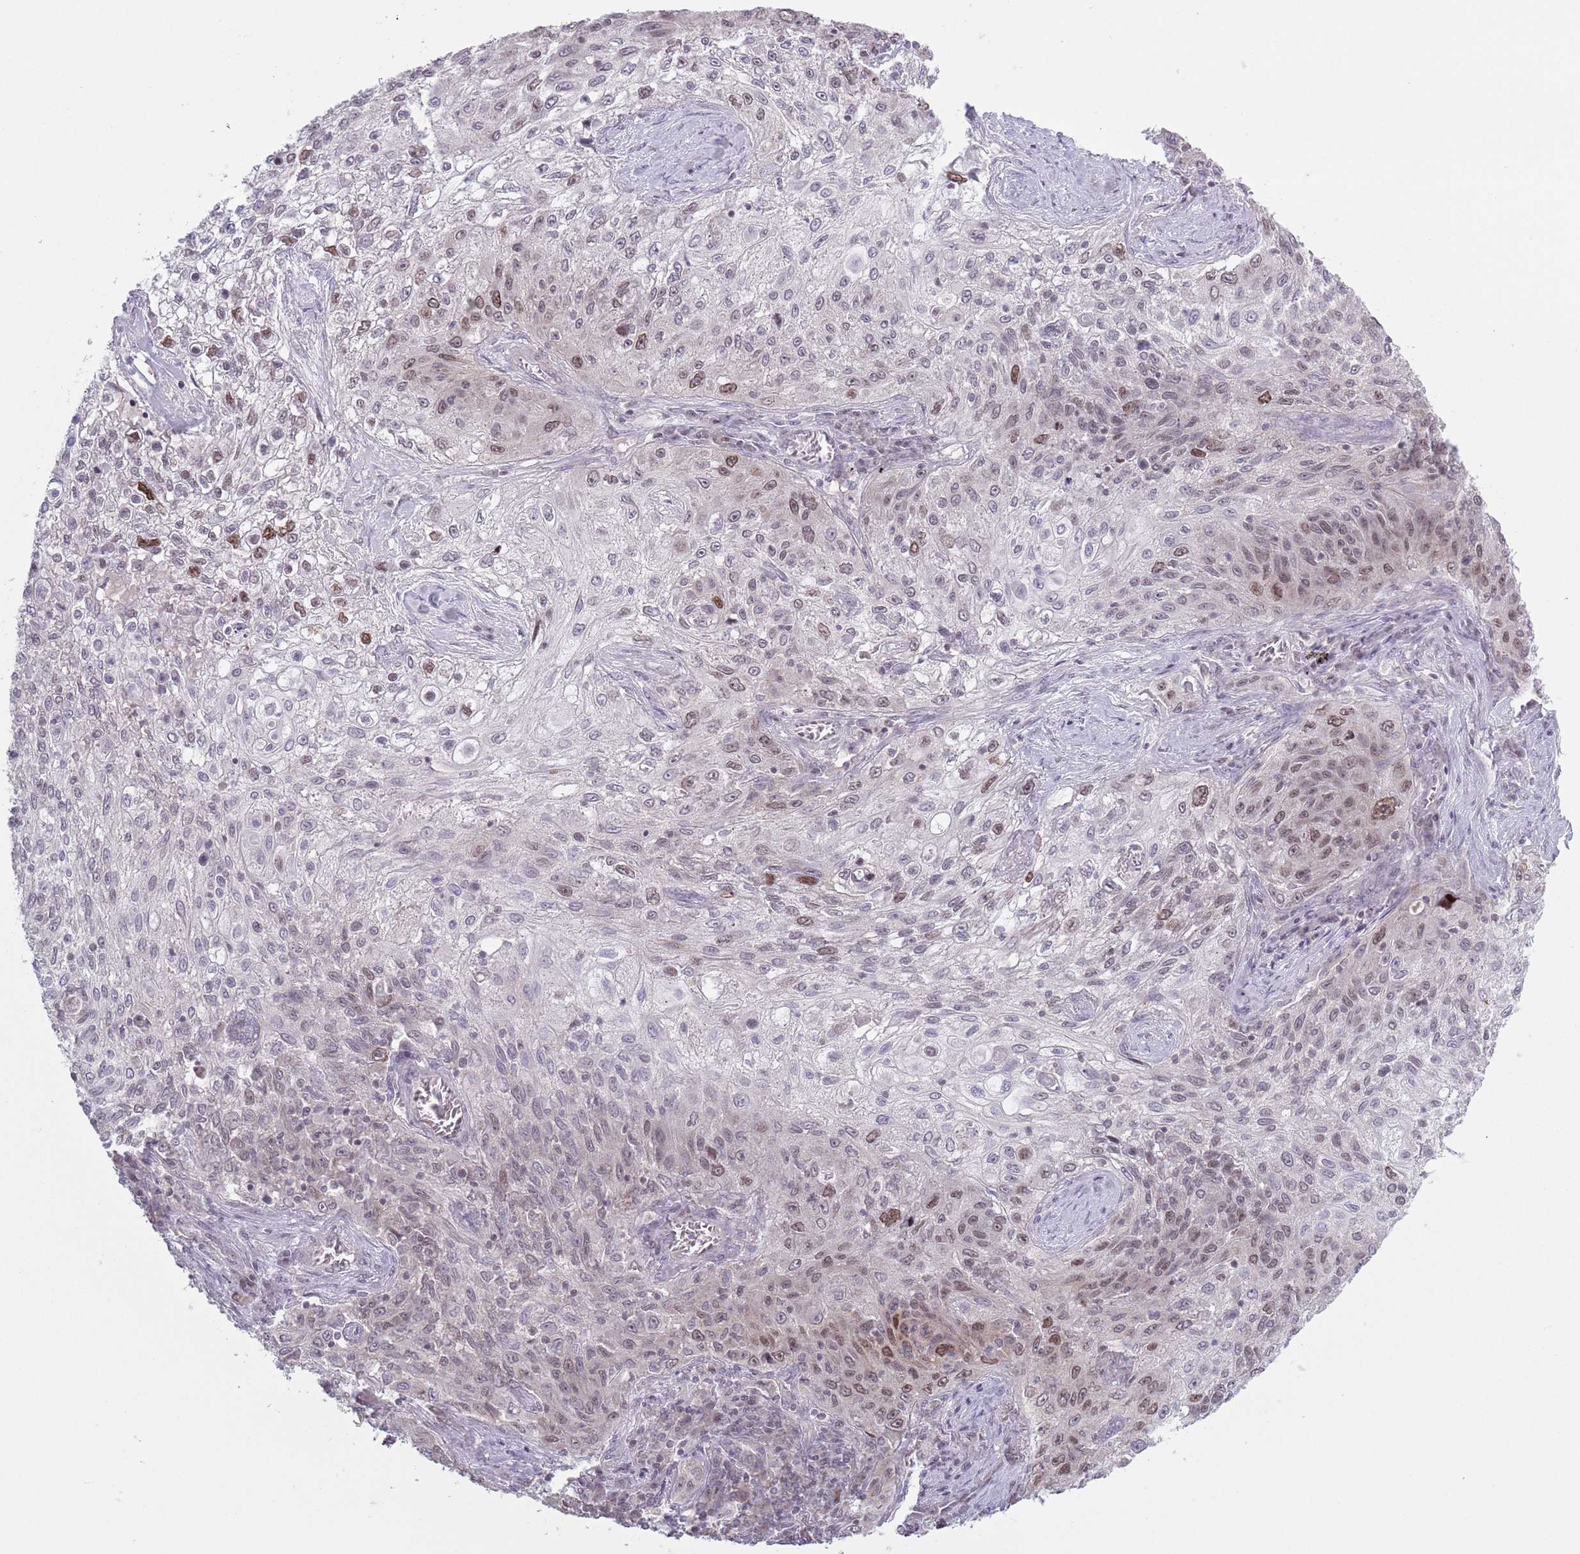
{"staining": {"intensity": "moderate", "quantity": "25%-75%", "location": "nuclear"}, "tissue": "lung cancer", "cell_type": "Tumor cells", "image_type": "cancer", "snomed": [{"axis": "morphology", "description": "Squamous cell carcinoma, NOS"}, {"axis": "topography", "description": "Lung"}], "caption": "Immunohistochemical staining of human lung cancer (squamous cell carcinoma) exhibits moderate nuclear protein positivity in approximately 25%-75% of tumor cells.", "gene": "MRPL34", "patient": {"sex": "female", "age": 69}}